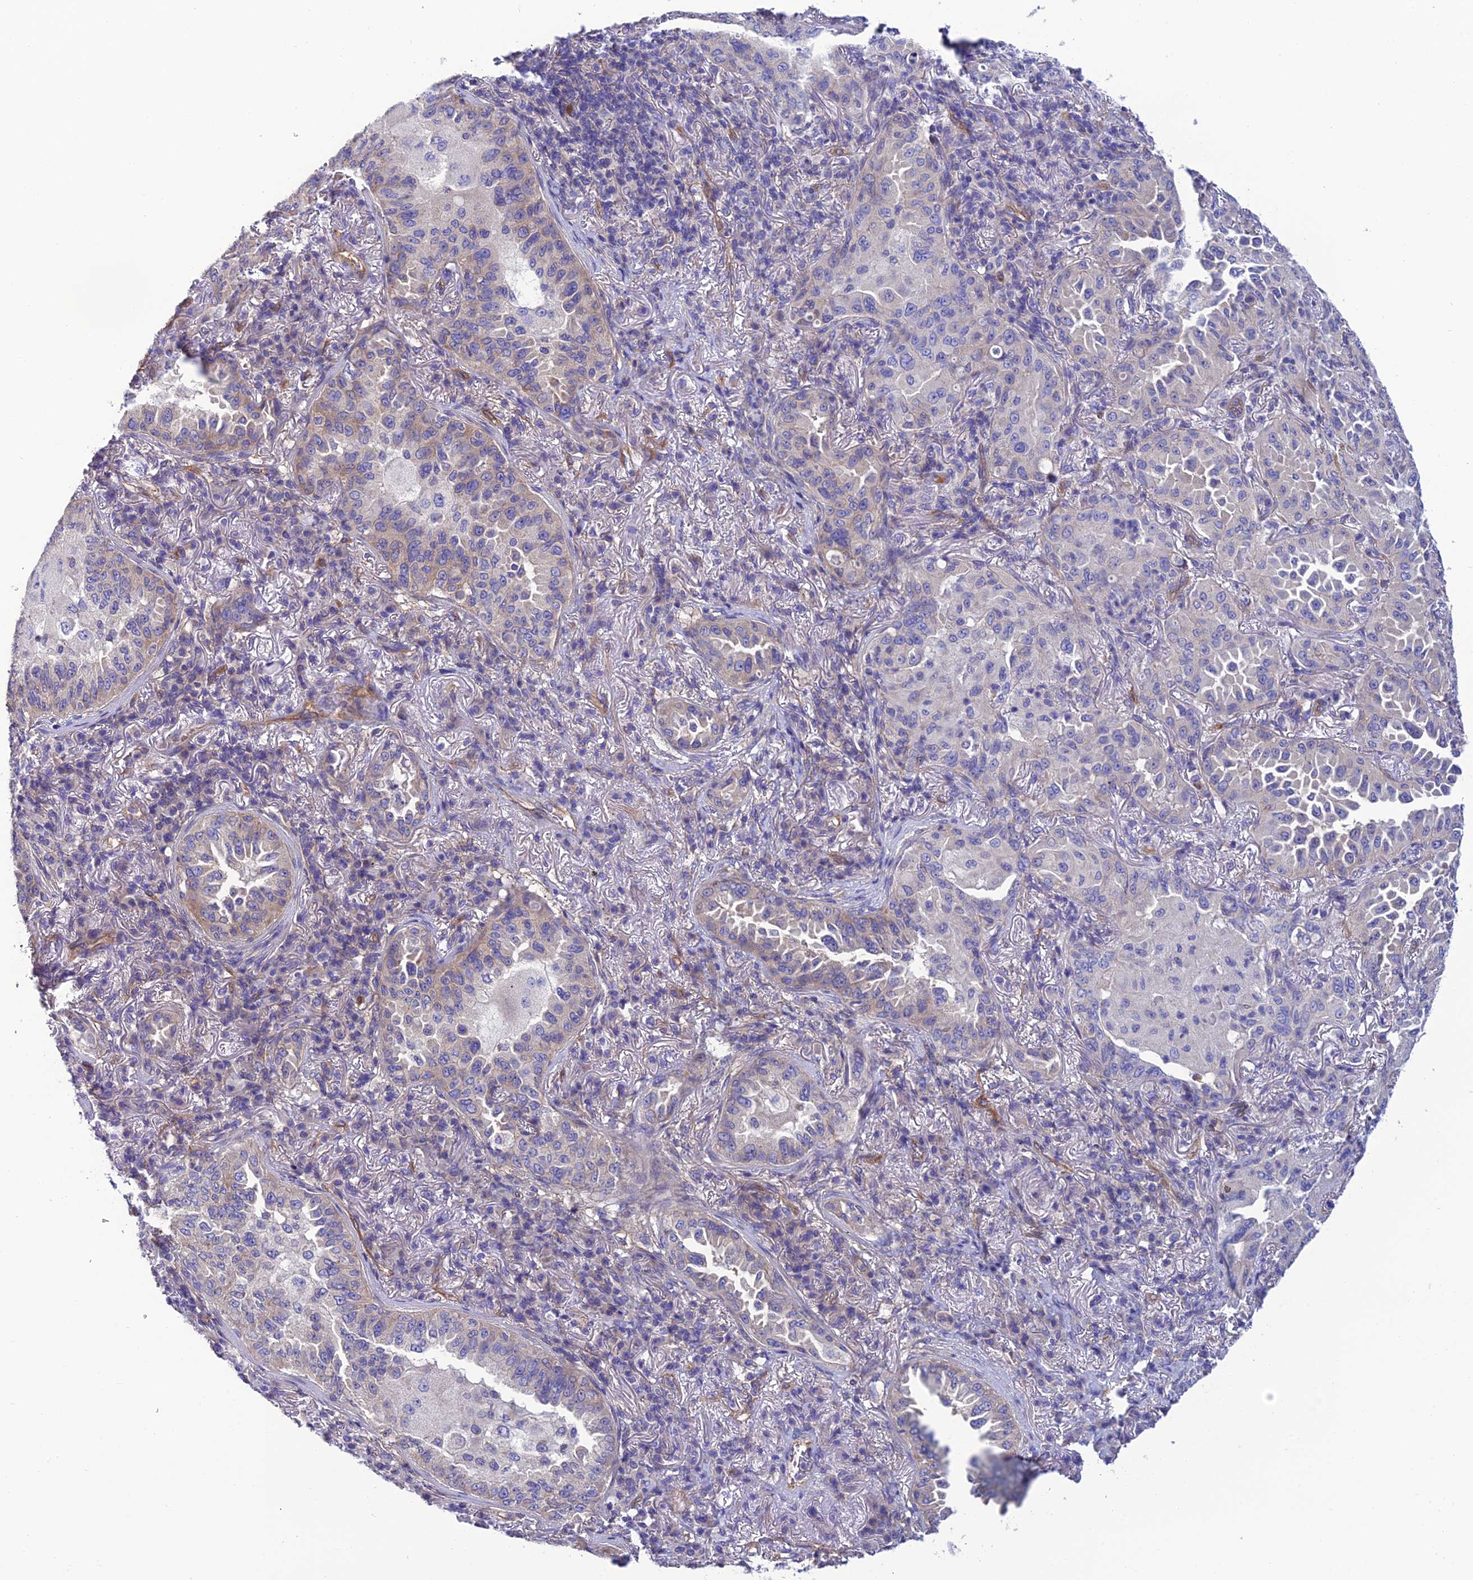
{"staining": {"intensity": "negative", "quantity": "none", "location": "none"}, "tissue": "lung cancer", "cell_type": "Tumor cells", "image_type": "cancer", "snomed": [{"axis": "morphology", "description": "Adenocarcinoma, NOS"}, {"axis": "topography", "description": "Lung"}], "caption": "Micrograph shows no protein positivity in tumor cells of adenocarcinoma (lung) tissue. Brightfield microscopy of IHC stained with DAB (brown) and hematoxylin (blue), captured at high magnification.", "gene": "PPFIA3", "patient": {"sex": "female", "age": 69}}